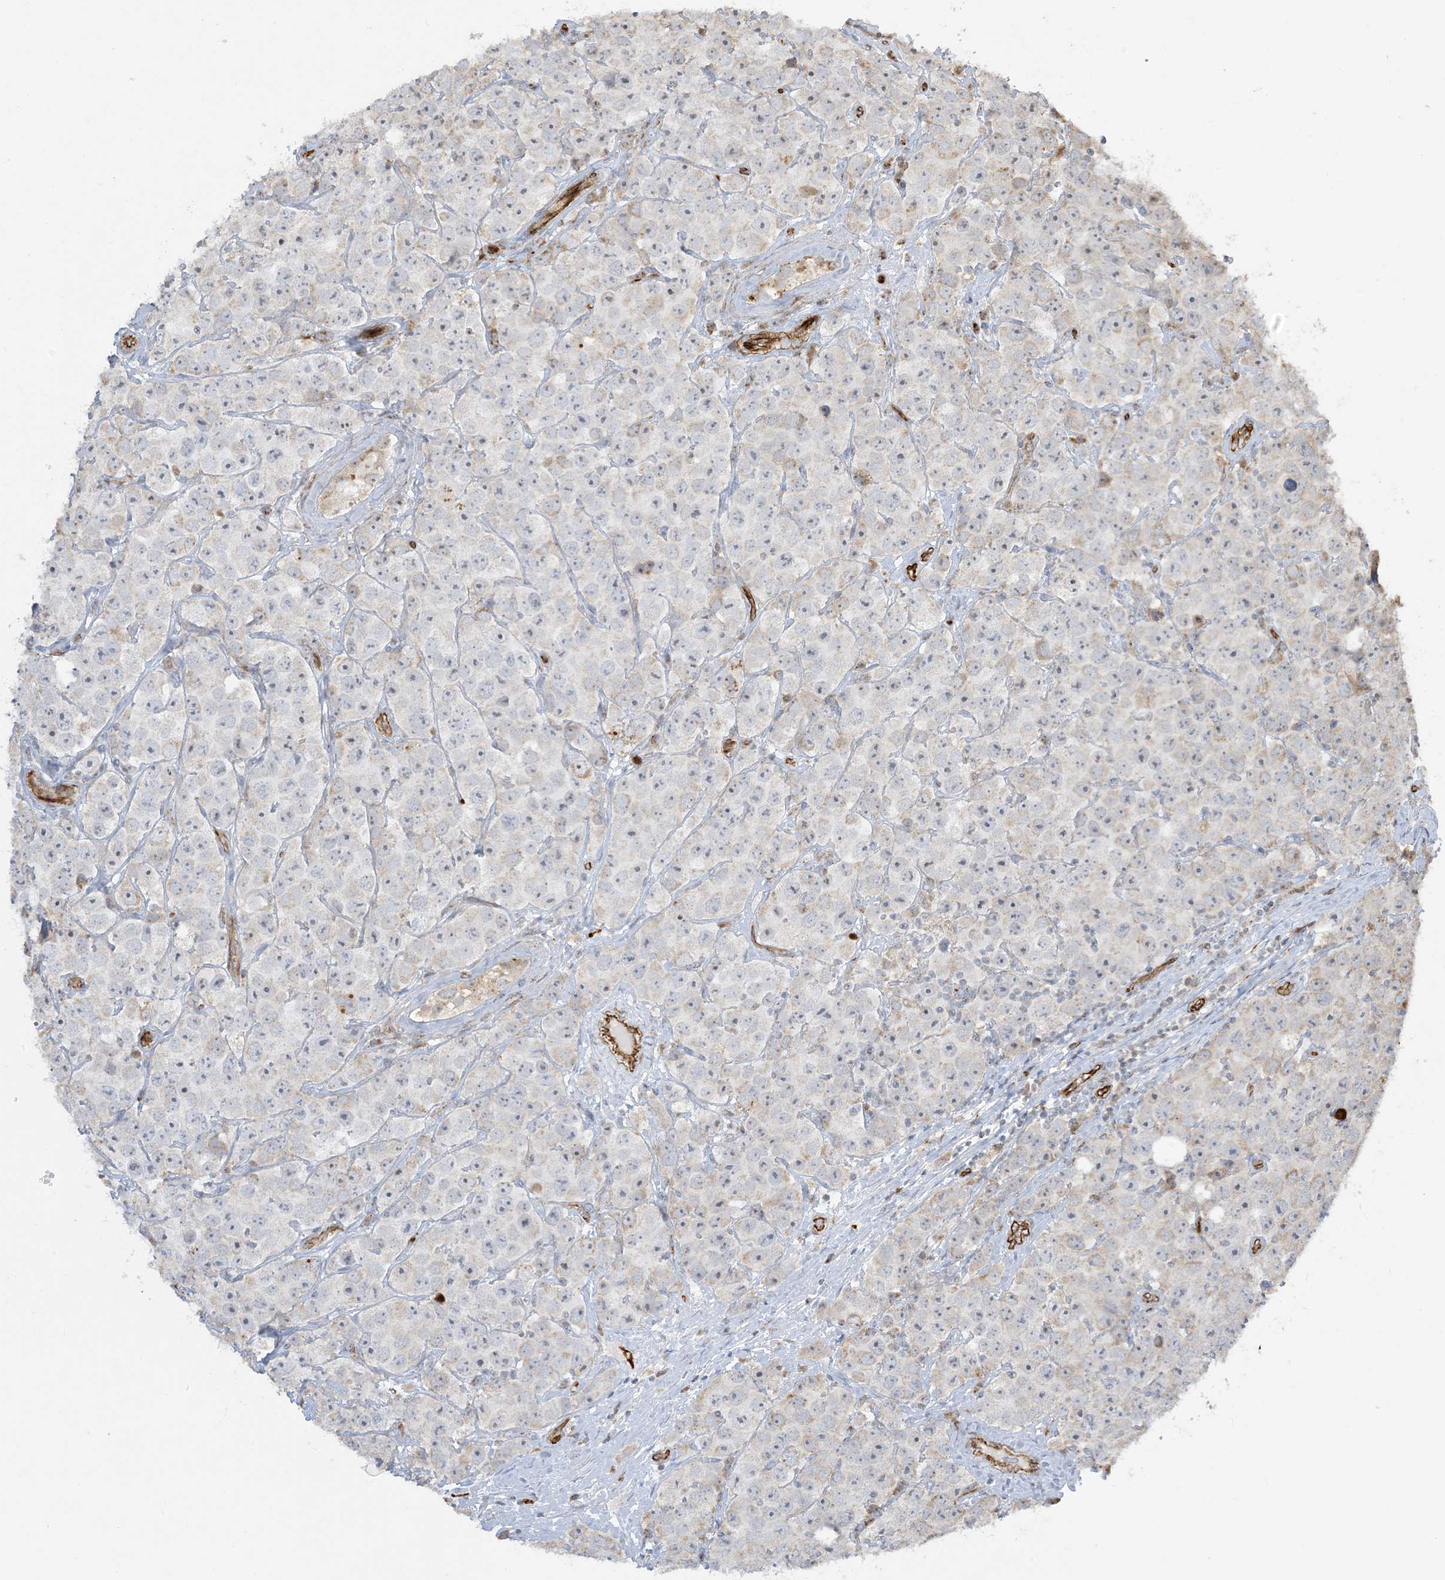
{"staining": {"intensity": "negative", "quantity": "none", "location": "none"}, "tissue": "testis cancer", "cell_type": "Tumor cells", "image_type": "cancer", "snomed": [{"axis": "morphology", "description": "Seminoma, NOS"}, {"axis": "topography", "description": "Testis"}], "caption": "Immunohistochemical staining of testis cancer shows no significant expression in tumor cells. (DAB immunohistochemistry visualized using brightfield microscopy, high magnification).", "gene": "AGA", "patient": {"sex": "male", "age": 28}}